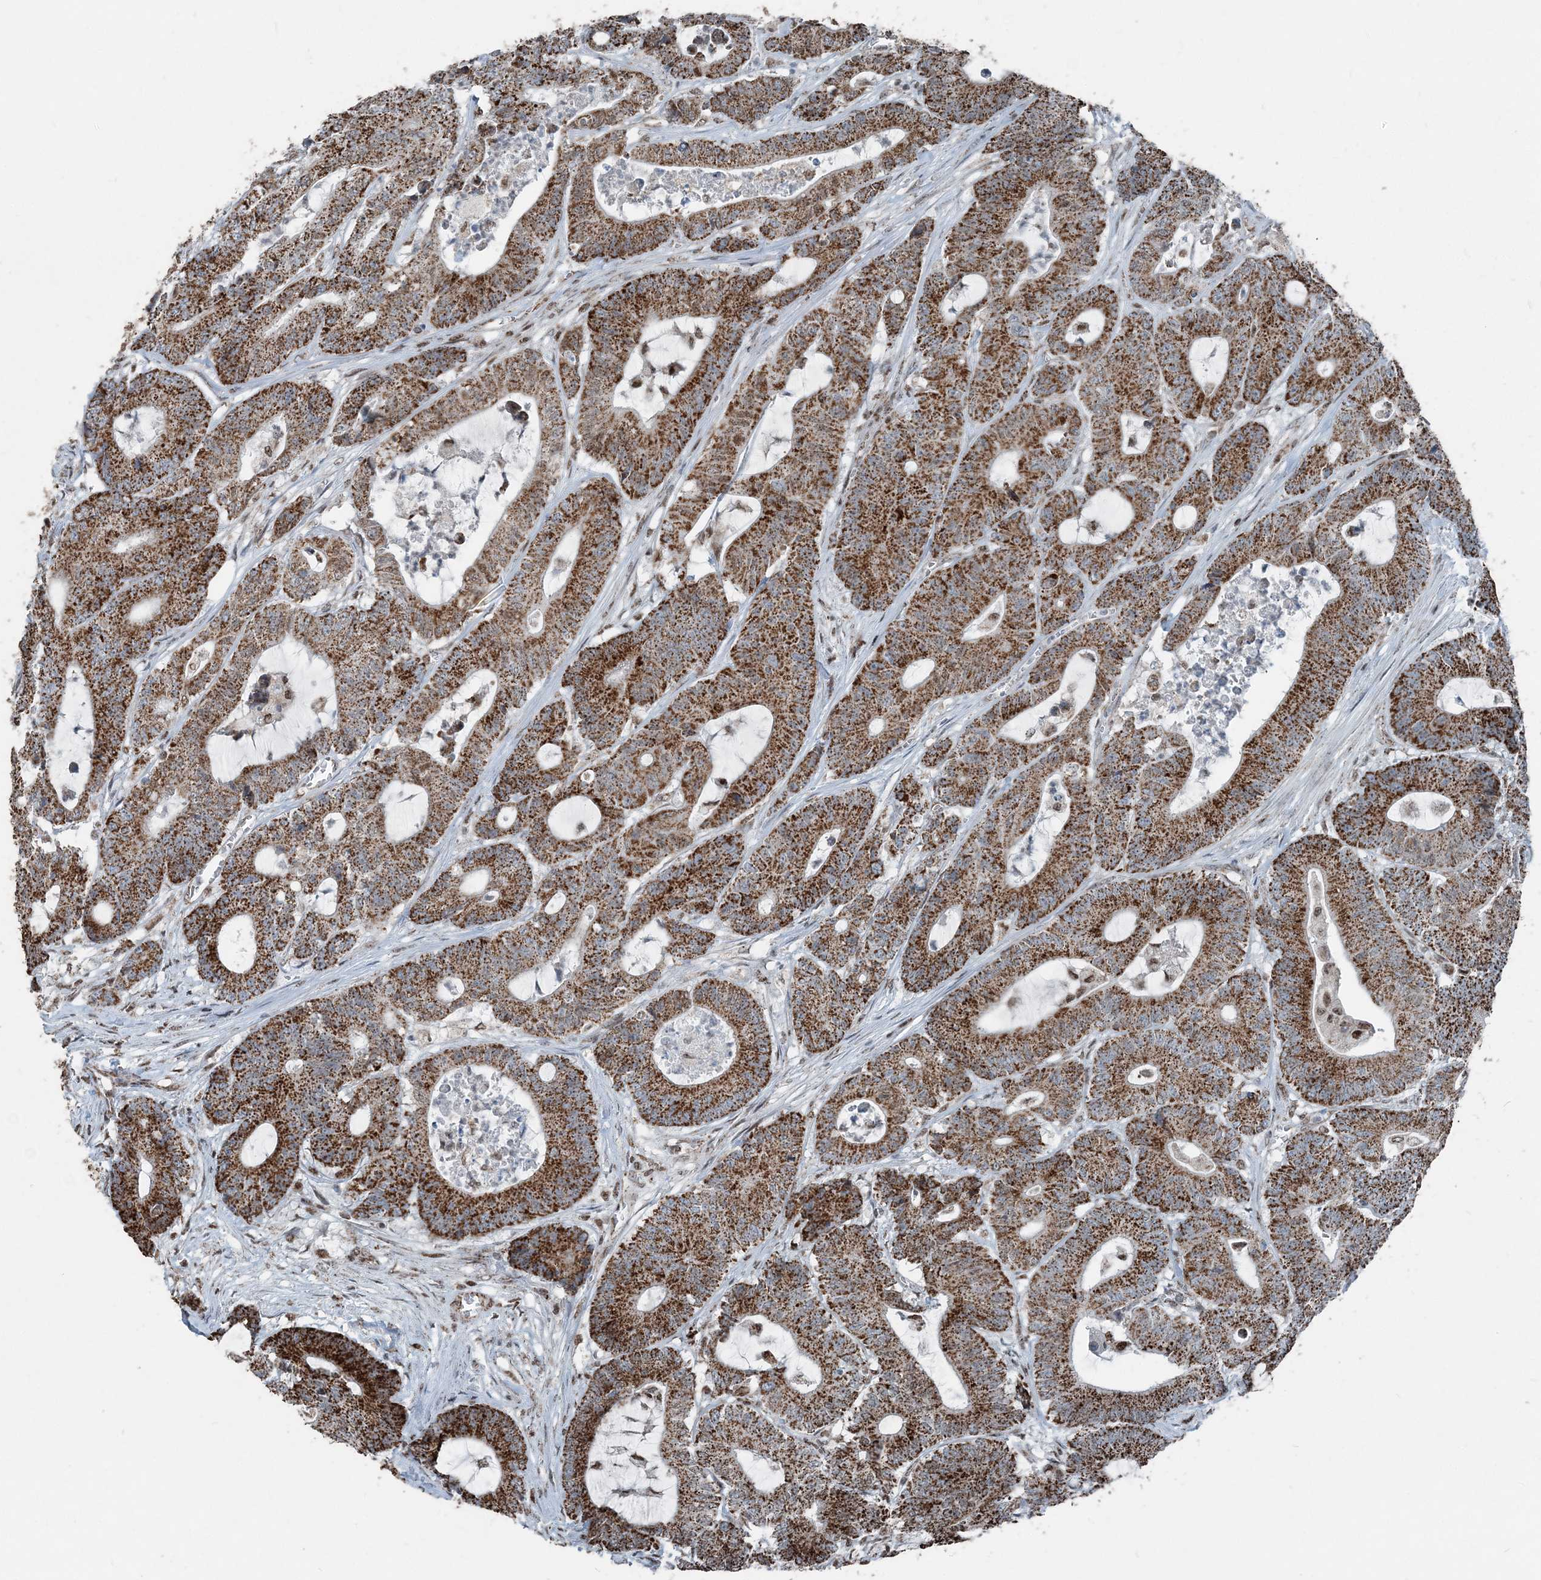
{"staining": {"intensity": "strong", "quantity": ">75%", "location": "cytoplasmic/membranous"}, "tissue": "colorectal cancer", "cell_type": "Tumor cells", "image_type": "cancer", "snomed": [{"axis": "morphology", "description": "Adenocarcinoma, NOS"}, {"axis": "topography", "description": "Colon"}], "caption": "The image demonstrates immunohistochemical staining of colorectal cancer (adenocarcinoma). There is strong cytoplasmic/membranous staining is identified in approximately >75% of tumor cells.", "gene": "SUCLG1", "patient": {"sex": "female", "age": 84}}